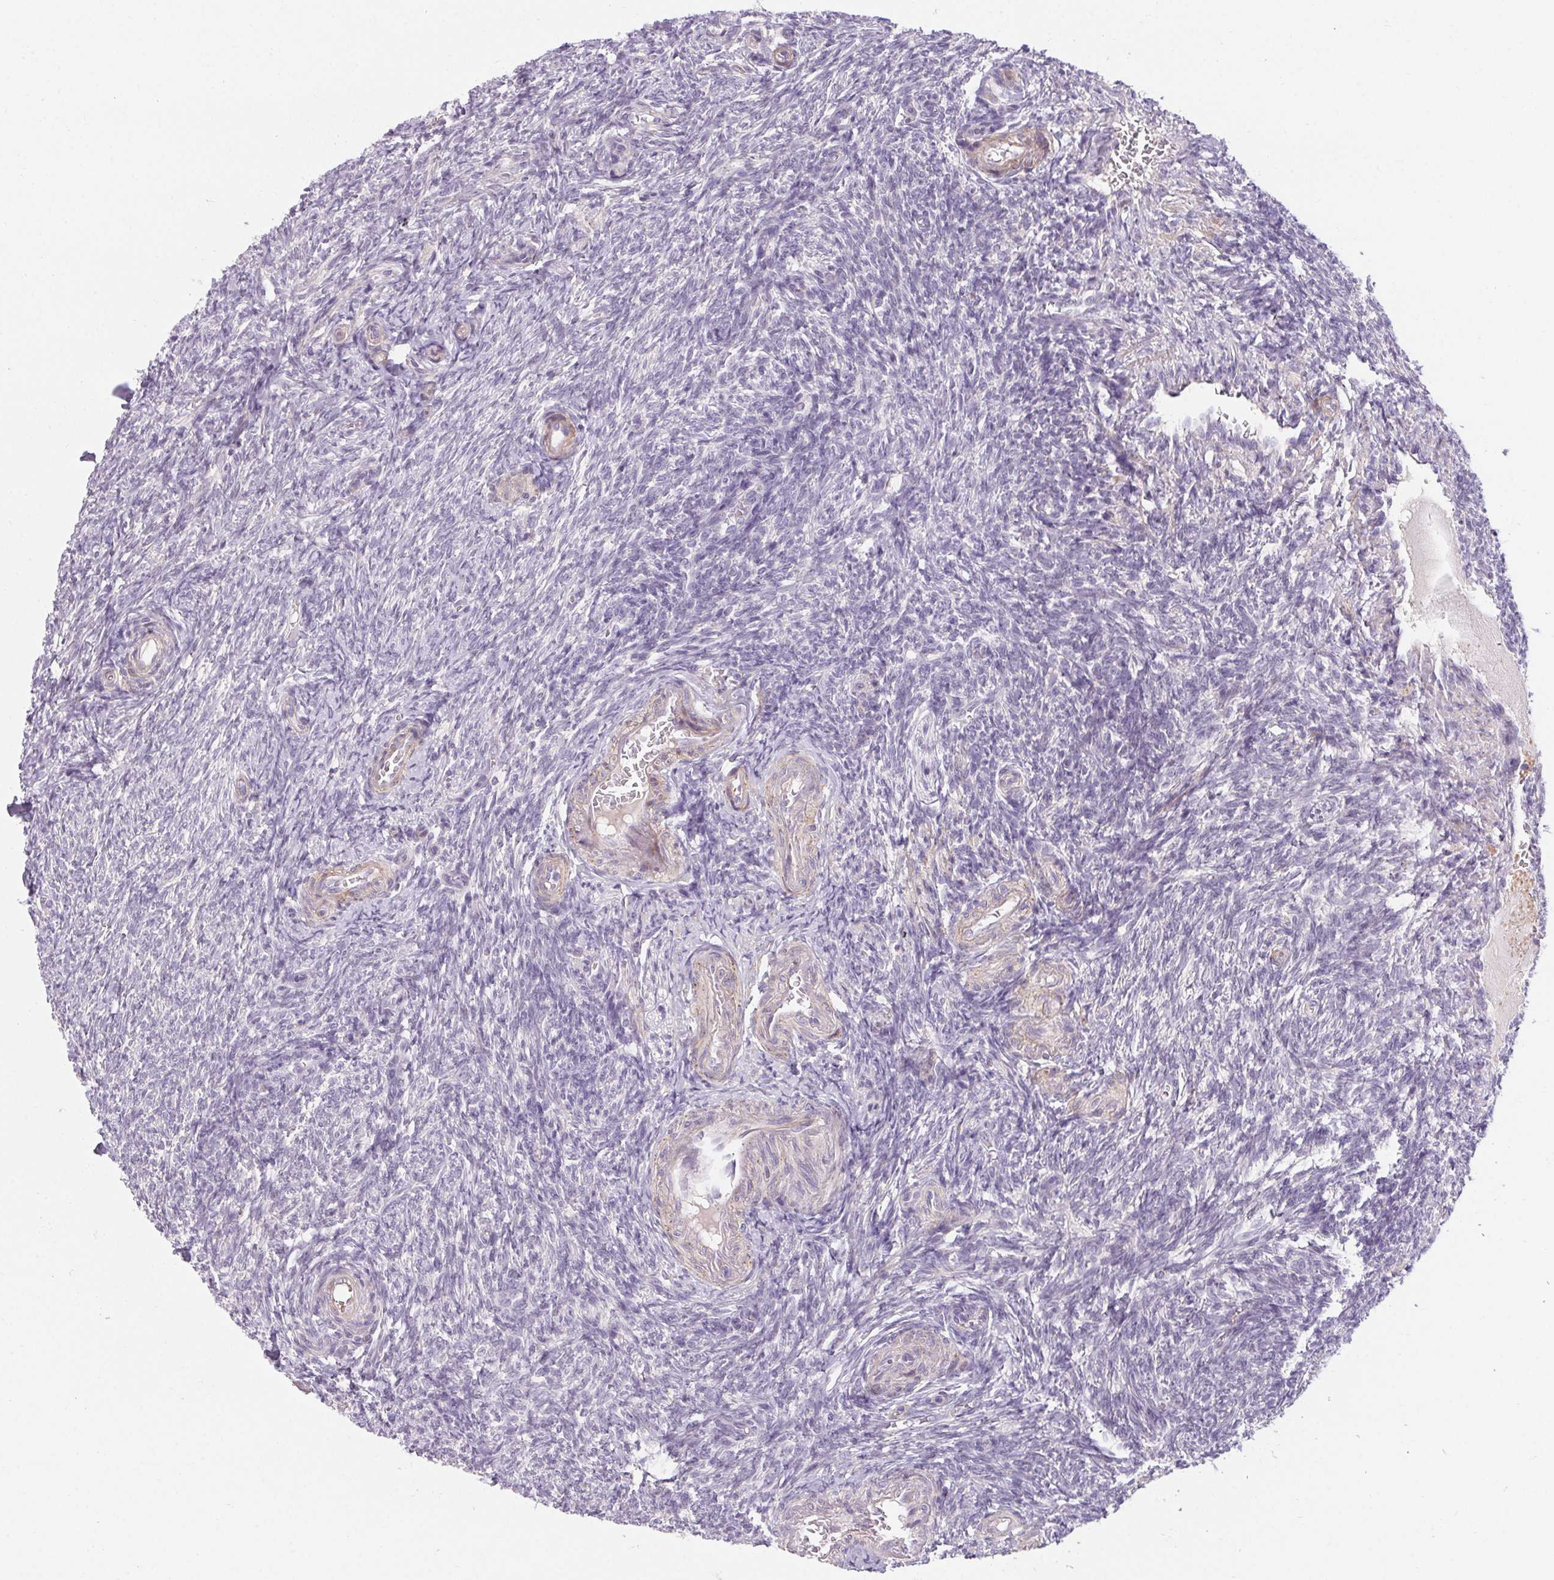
{"staining": {"intensity": "negative", "quantity": "none", "location": "none"}, "tissue": "ovary", "cell_type": "Ovarian stroma cells", "image_type": "normal", "snomed": [{"axis": "morphology", "description": "Normal tissue, NOS"}, {"axis": "topography", "description": "Ovary"}], "caption": "A high-resolution histopathology image shows immunohistochemistry staining of normal ovary, which displays no significant staining in ovarian stroma cells.", "gene": "TMEM52B", "patient": {"sex": "female", "age": 39}}